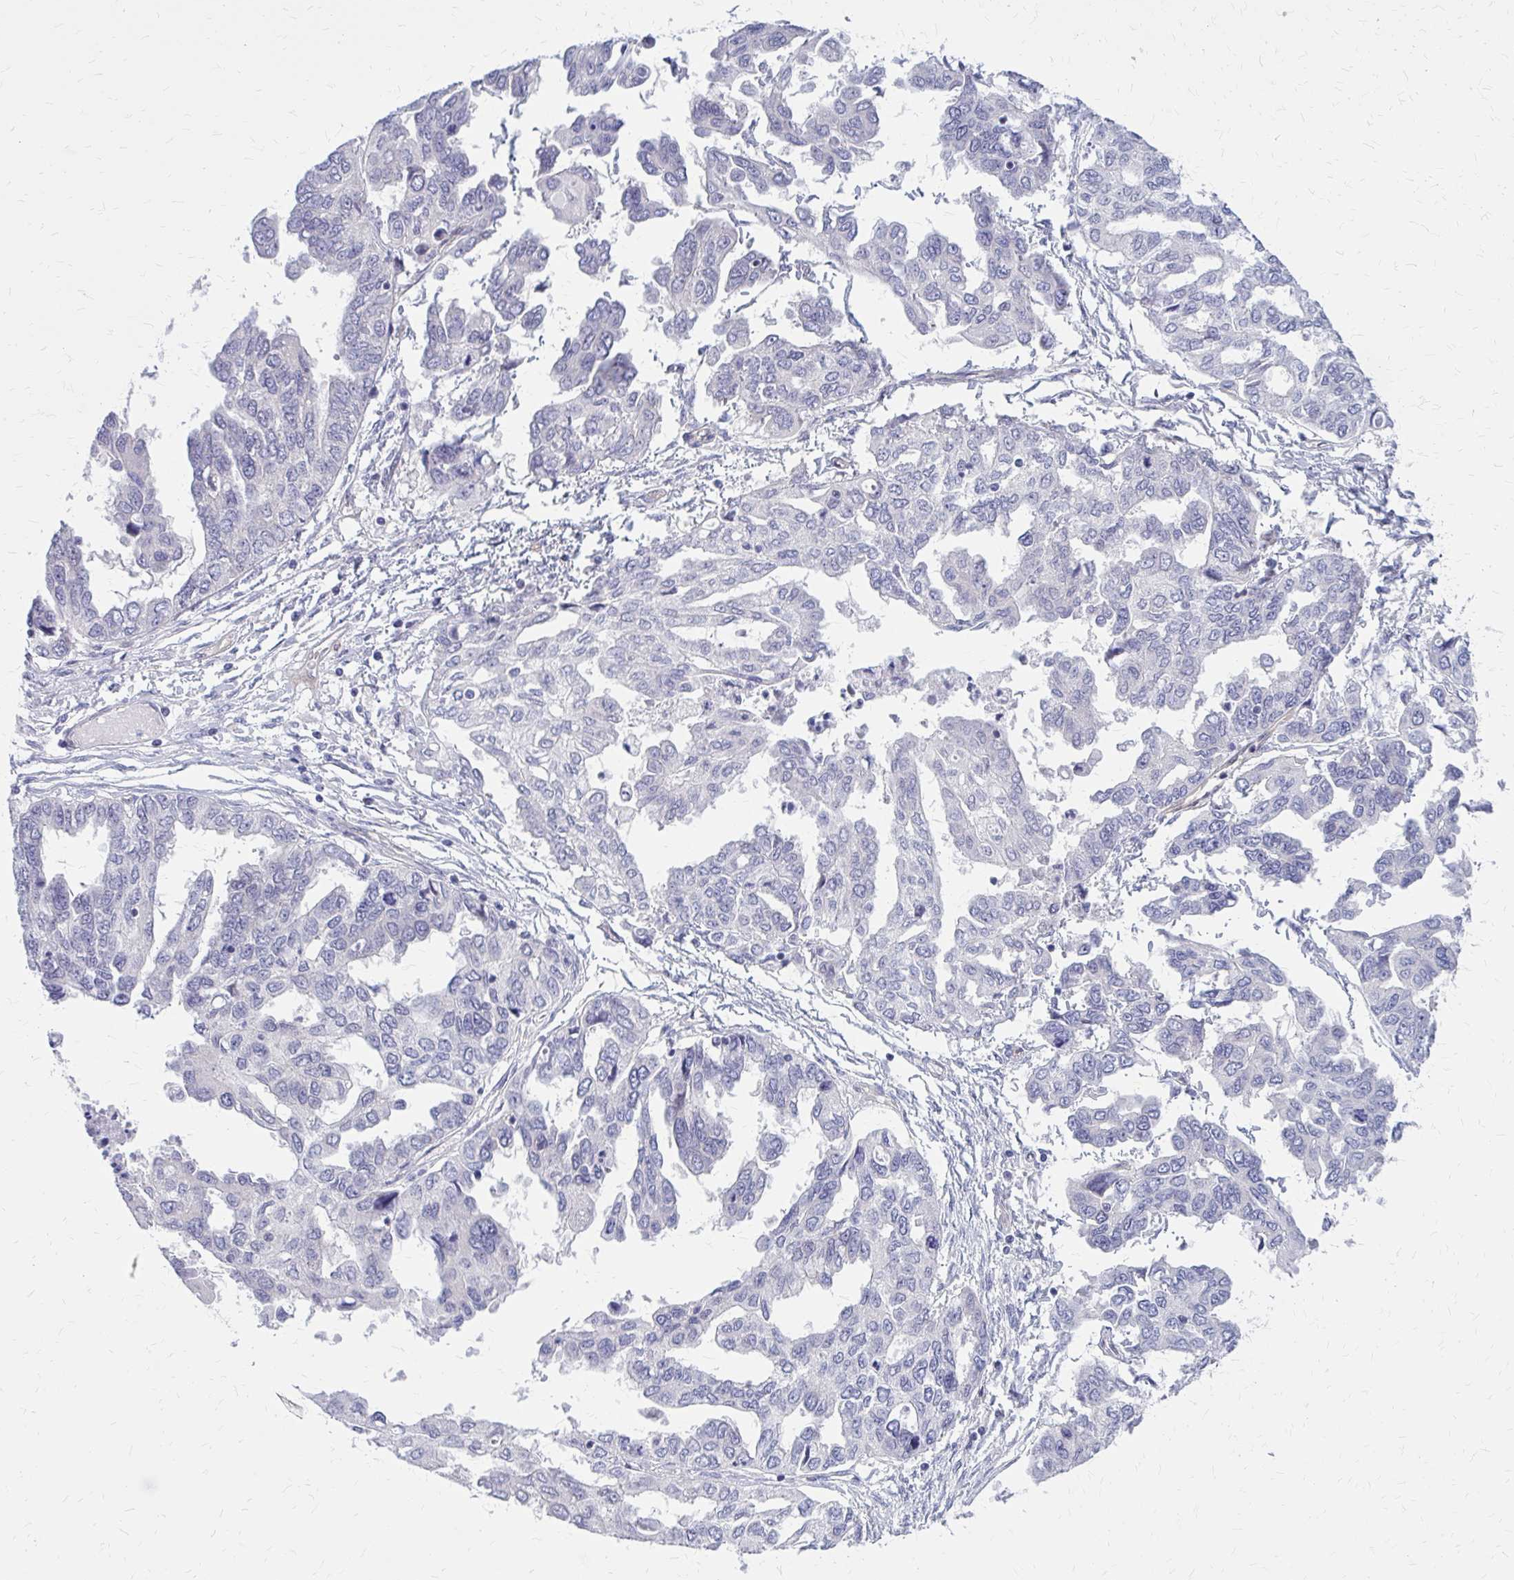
{"staining": {"intensity": "negative", "quantity": "none", "location": "none"}, "tissue": "ovarian cancer", "cell_type": "Tumor cells", "image_type": "cancer", "snomed": [{"axis": "morphology", "description": "Cystadenocarcinoma, serous, NOS"}, {"axis": "topography", "description": "Ovary"}], "caption": "Immunohistochemistry (IHC) of ovarian cancer shows no positivity in tumor cells.", "gene": "CLIC2", "patient": {"sex": "female", "age": 53}}